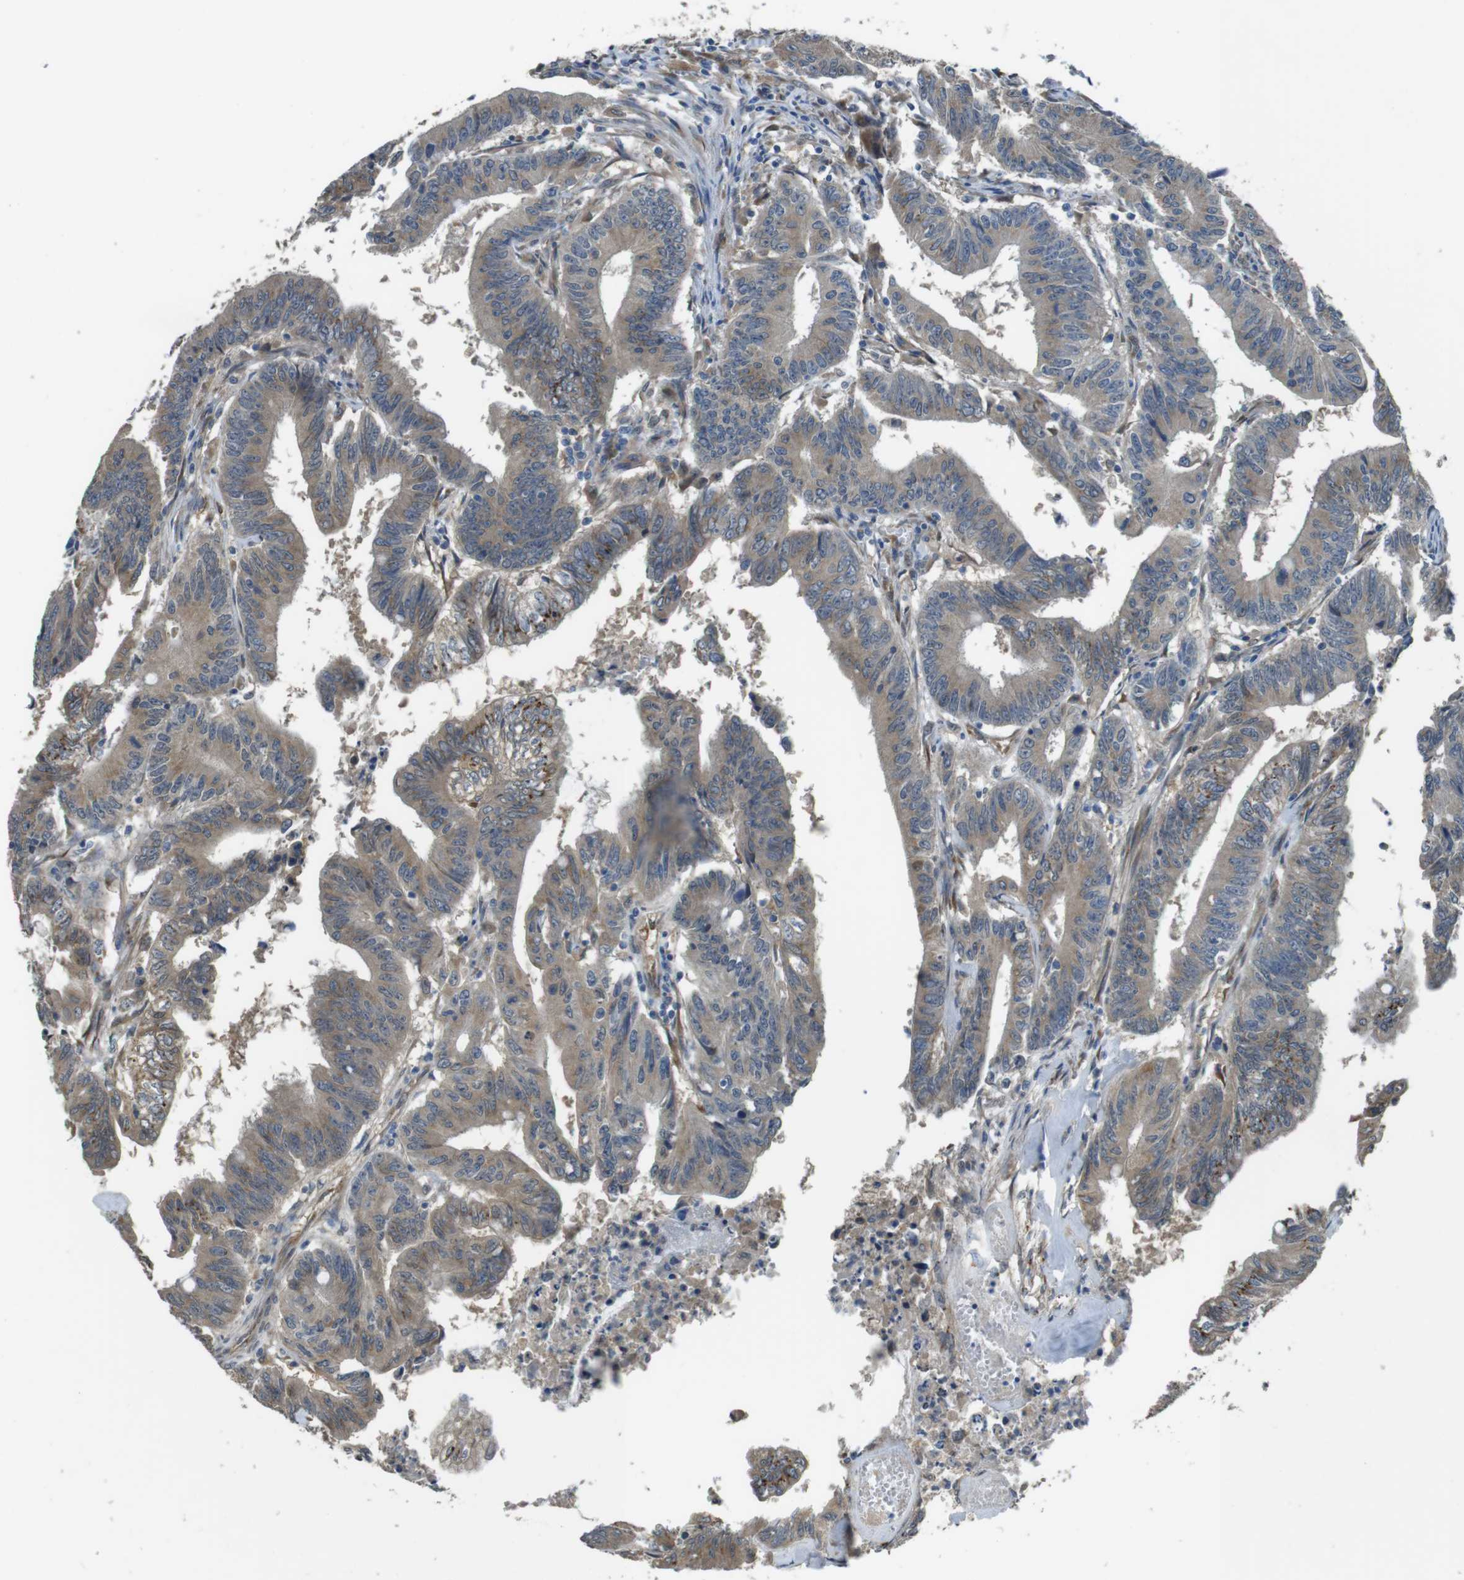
{"staining": {"intensity": "moderate", "quantity": ">75%", "location": "cytoplasmic/membranous"}, "tissue": "colorectal cancer", "cell_type": "Tumor cells", "image_type": "cancer", "snomed": [{"axis": "morphology", "description": "Adenocarcinoma, NOS"}, {"axis": "topography", "description": "Colon"}], "caption": "A high-resolution histopathology image shows immunohistochemistry (IHC) staining of colorectal cancer, which shows moderate cytoplasmic/membranous staining in about >75% of tumor cells.", "gene": "RAB6A", "patient": {"sex": "male", "age": 45}}